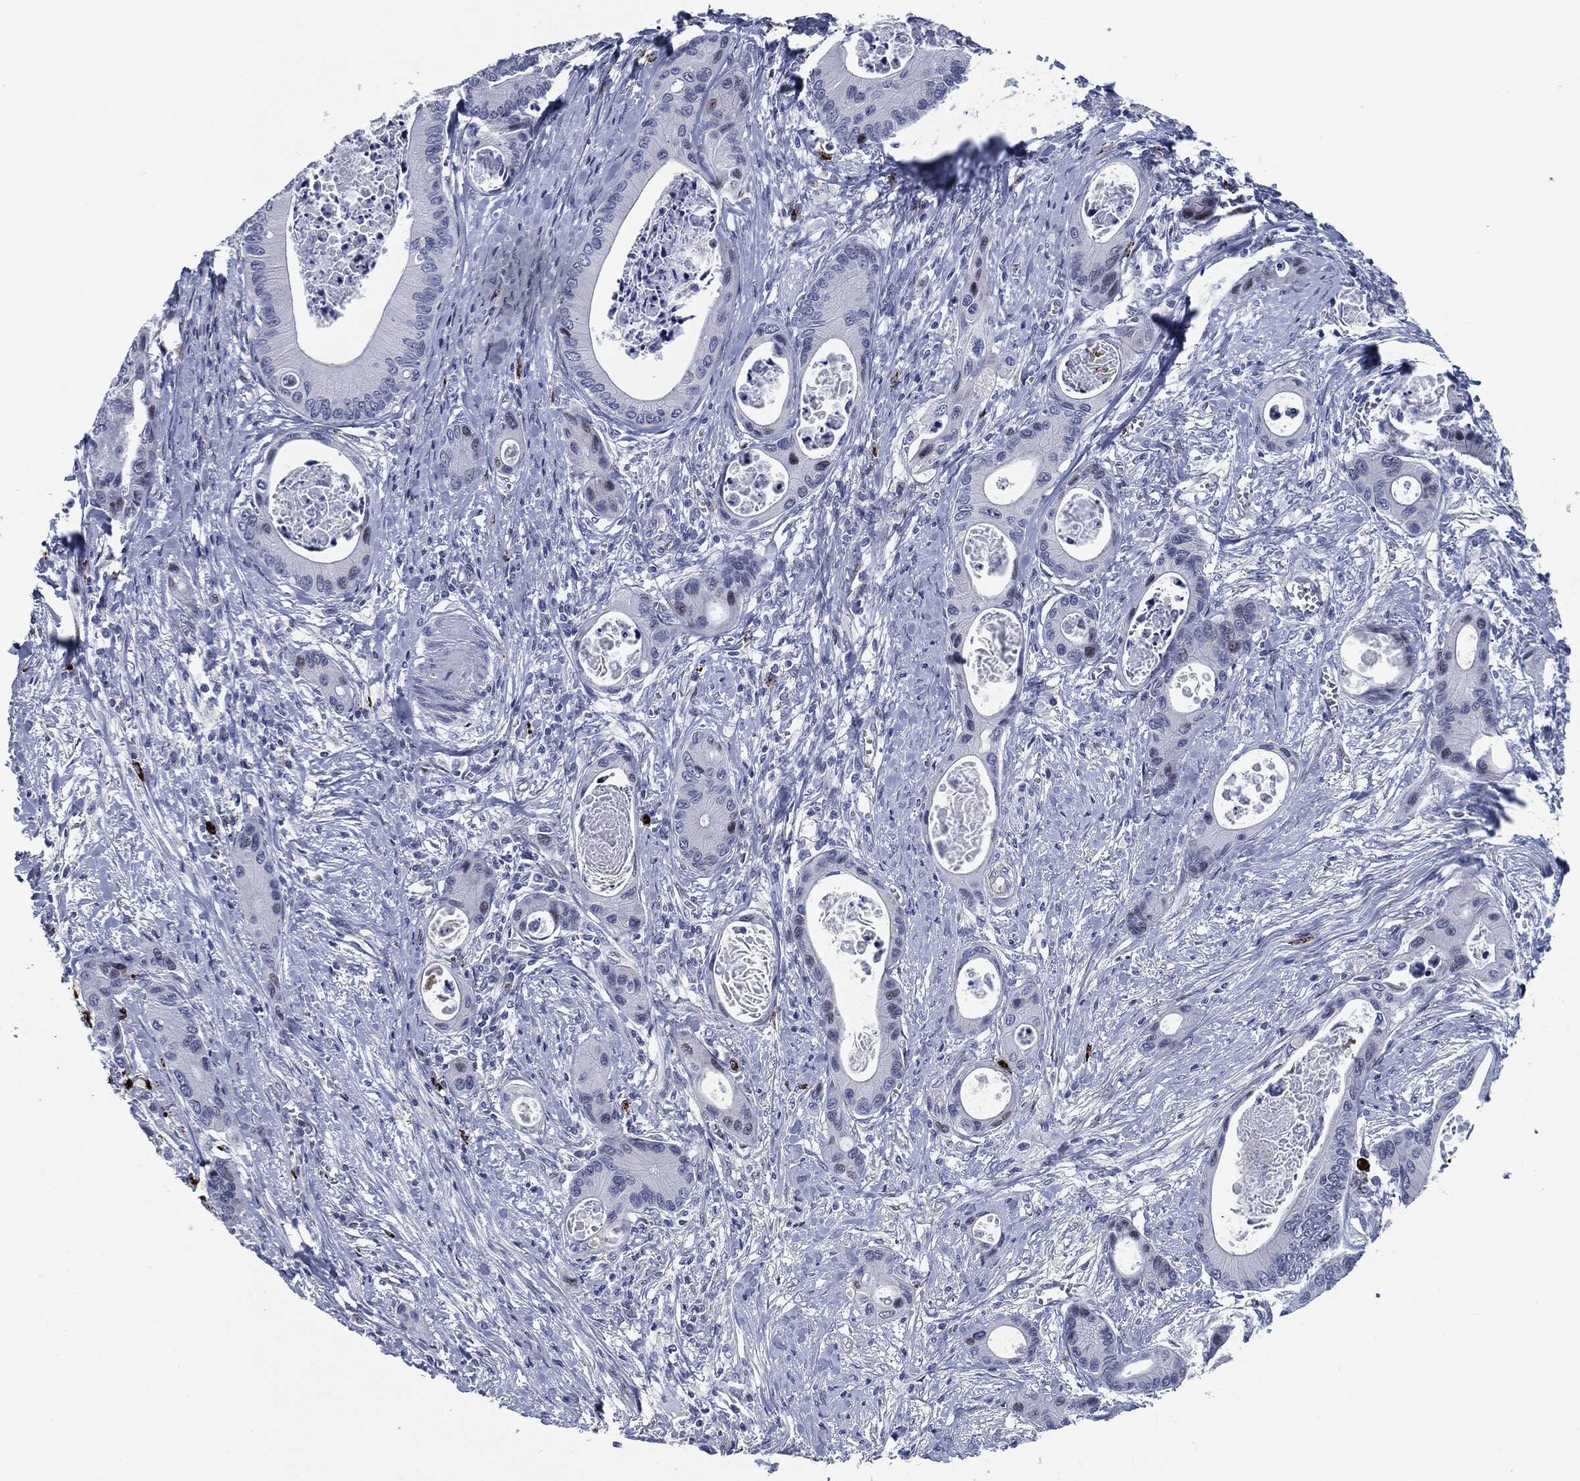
{"staining": {"intensity": "weak", "quantity": "<25%", "location": "nuclear"}, "tissue": "colorectal cancer", "cell_type": "Tumor cells", "image_type": "cancer", "snomed": [{"axis": "morphology", "description": "Adenocarcinoma, NOS"}, {"axis": "topography", "description": "Colon"}], "caption": "The image displays no significant positivity in tumor cells of colorectal adenocarcinoma. (DAB (3,3'-diaminobenzidine) IHC, high magnification).", "gene": "MPO", "patient": {"sex": "female", "age": 78}}